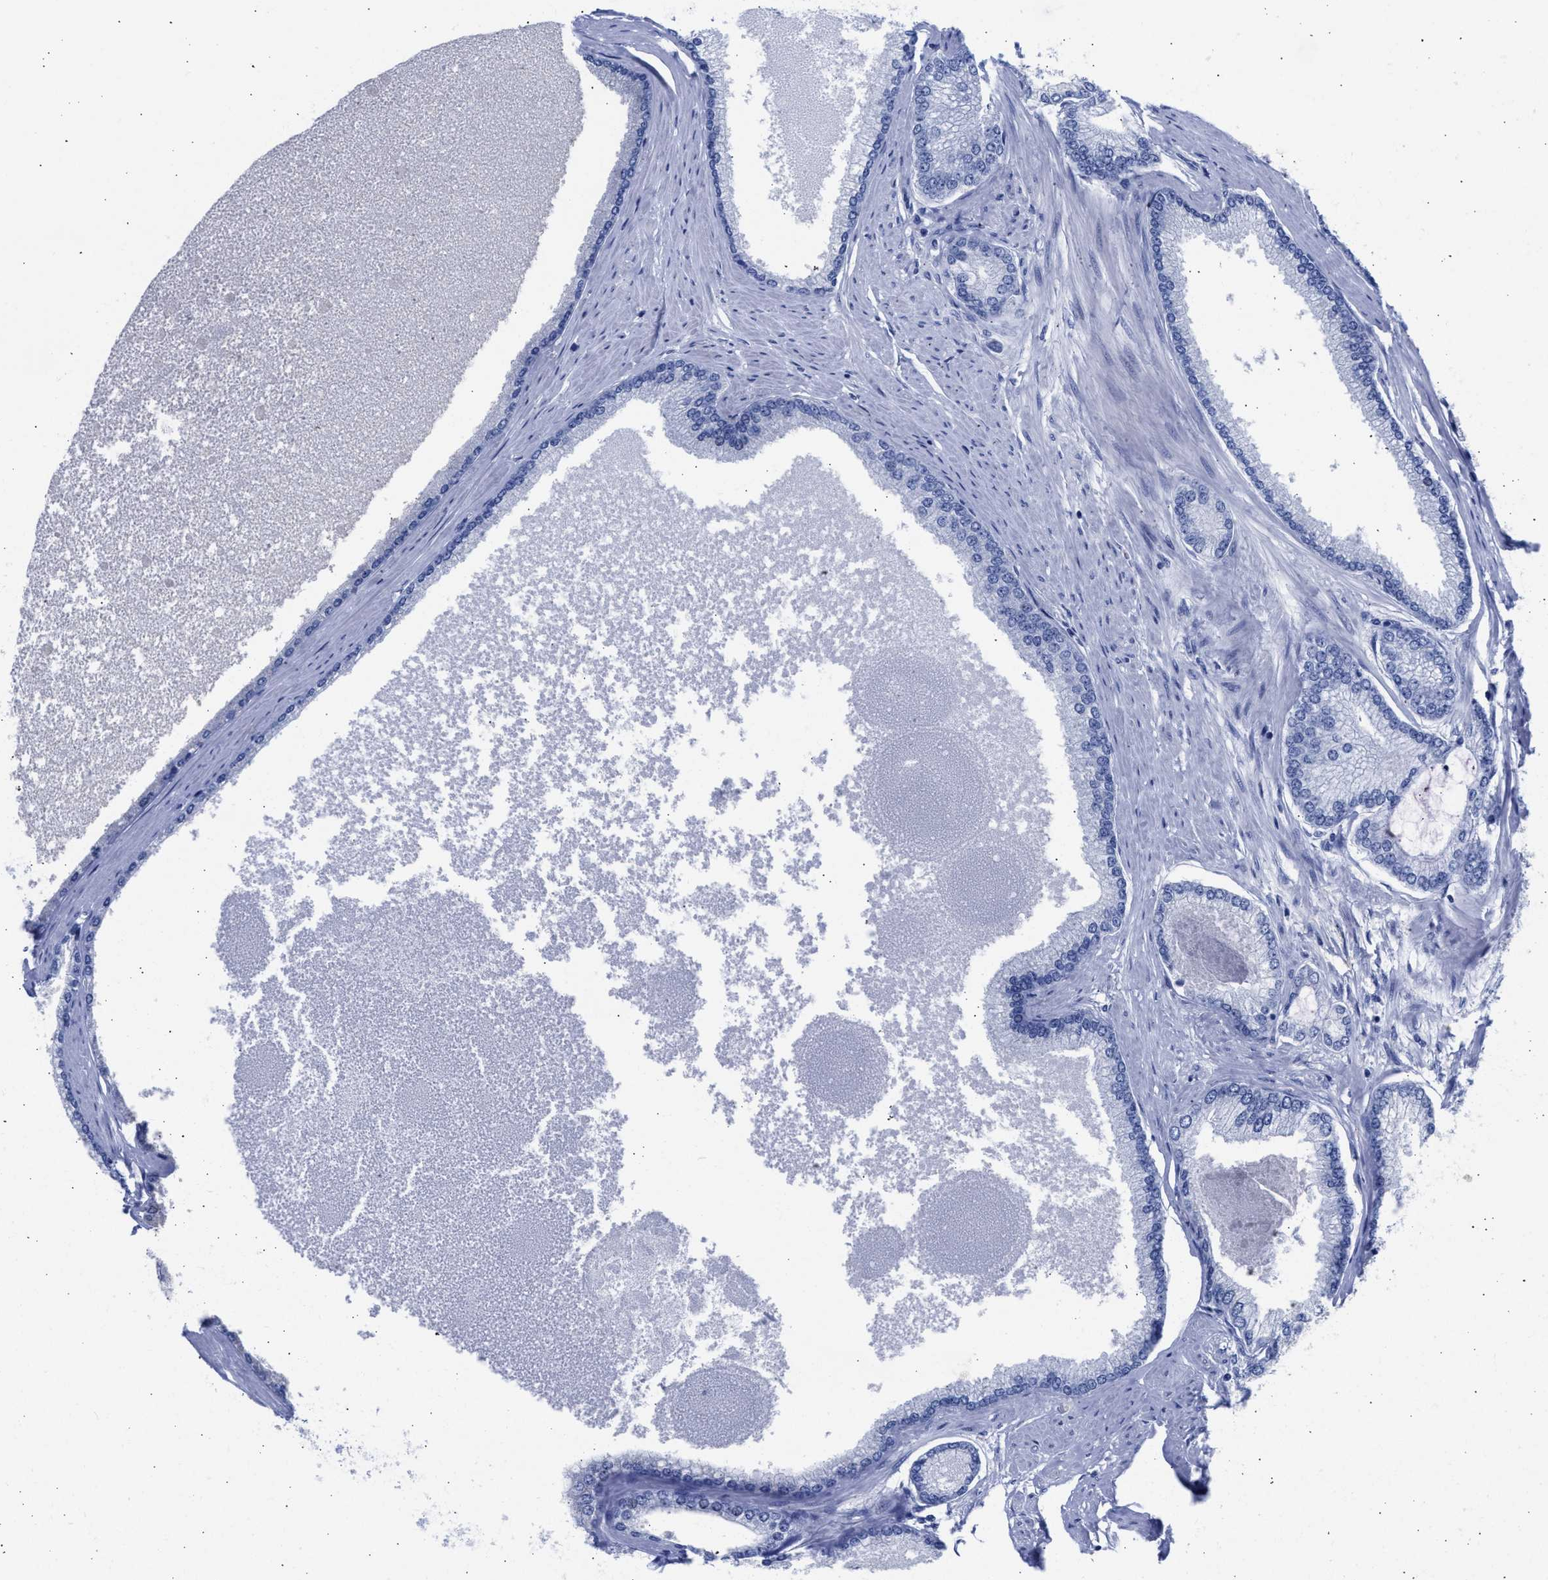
{"staining": {"intensity": "negative", "quantity": "none", "location": "none"}, "tissue": "prostate cancer", "cell_type": "Tumor cells", "image_type": "cancer", "snomed": [{"axis": "morphology", "description": "Adenocarcinoma, High grade"}, {"axis": "topography", "description": "Prostate"}], "caption": "Immunohistochemistry of human prostate cancer (adenocarcinoma (high-grade)) reveals no expression in tumor cells.", "gene": "RSPH1", "patient": {"sex": "male", "age": 61}}